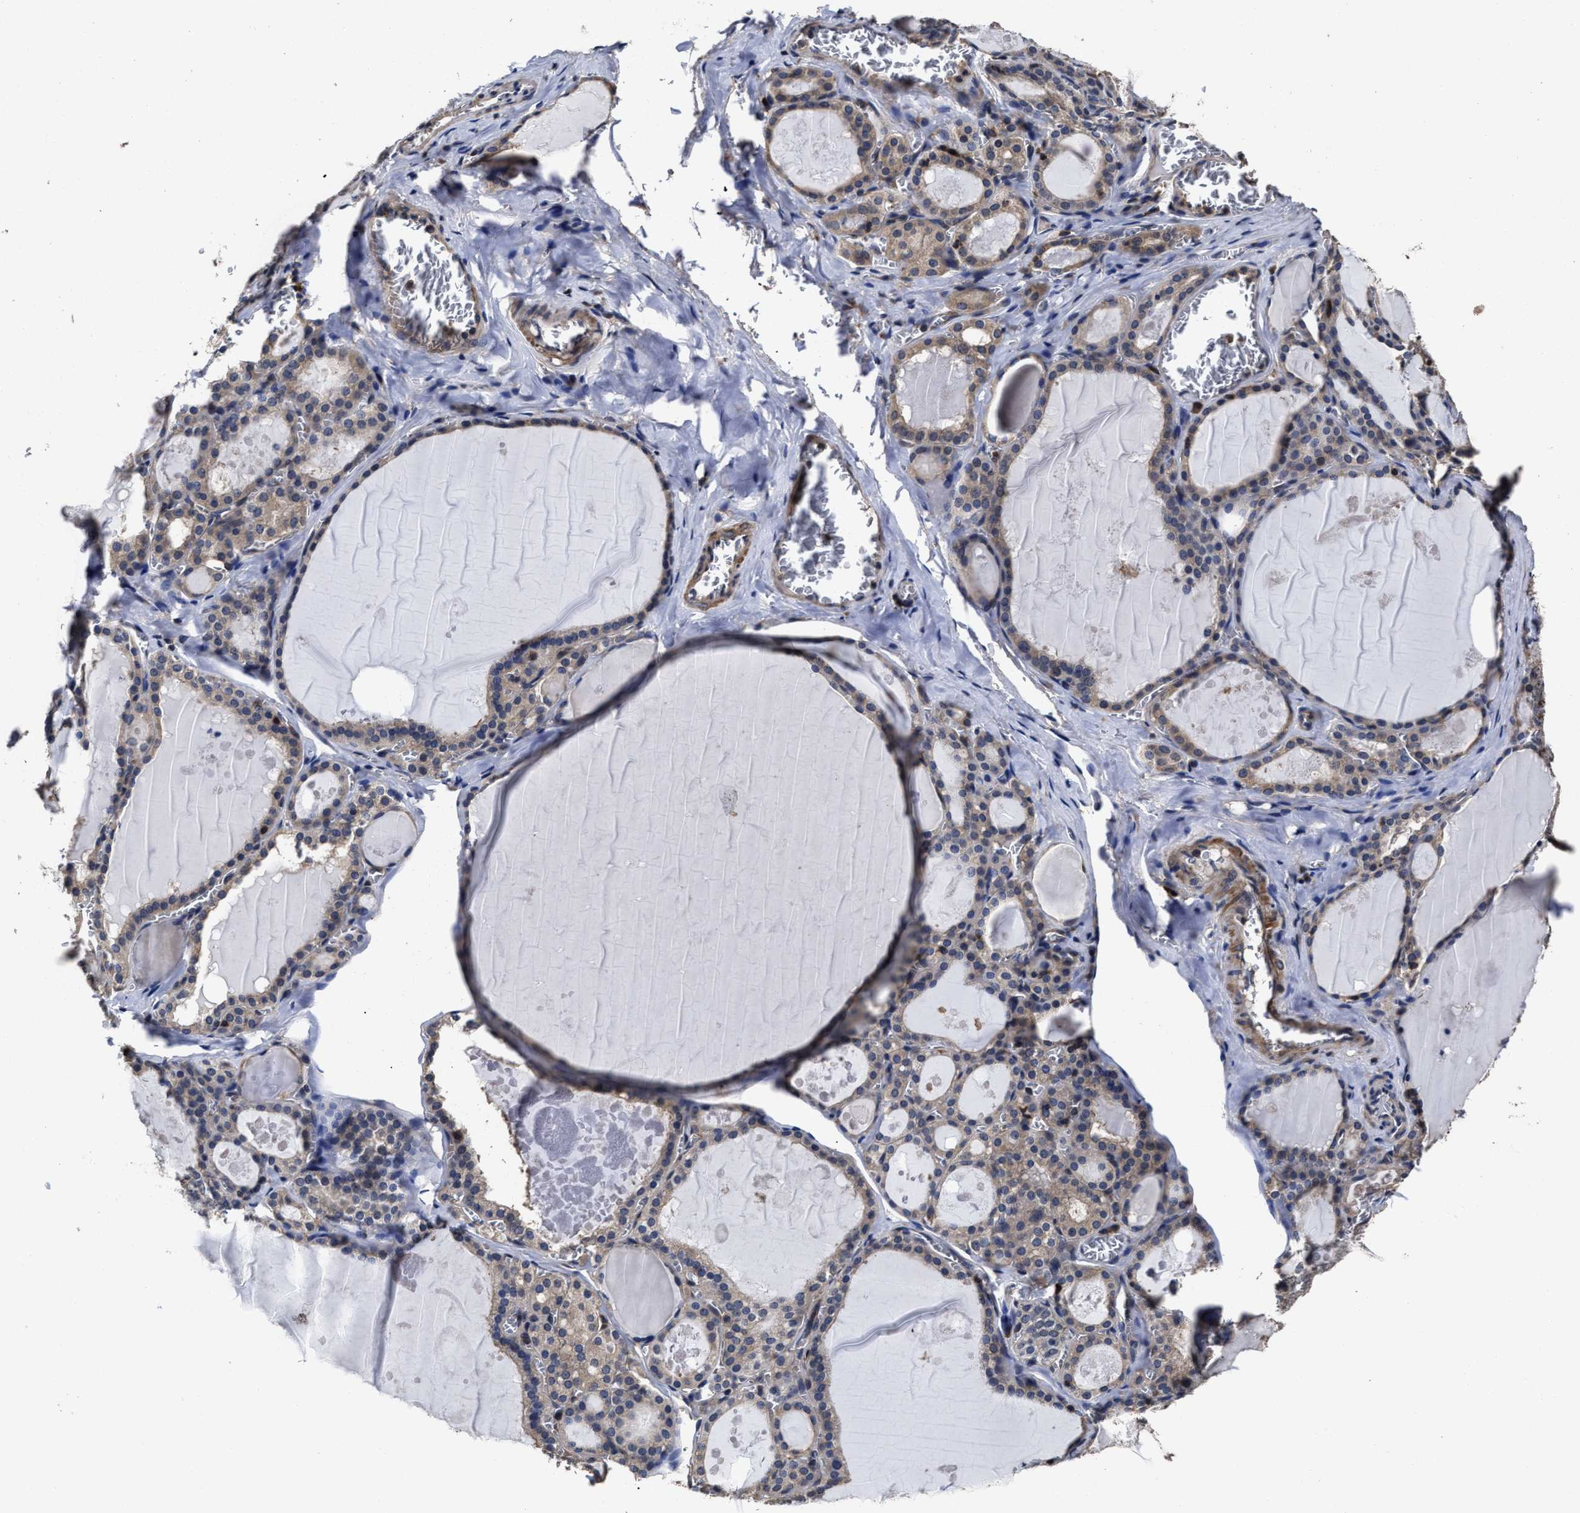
{"staining": {"intensity": "moderate", "quantity": ">75%", "location": "cytoplasmic/membranous"}, "tissue": "thyroid gland", "cell_type": "Glandular cells", "image_type": "normal", "snomed": [{"axis": "morphology", "description": "Normal tissue, NOS"}, {"axis": "topography", "description": "Thyroid gland"}], "caption": "Glandular cells demonstrate medium levels of moderate cytoplasmic/membranous expression in about >75% of cells in unremarkable thyroid gland.", "gene": "AVEN", "patient": {"sex": "male", "age": 56}}